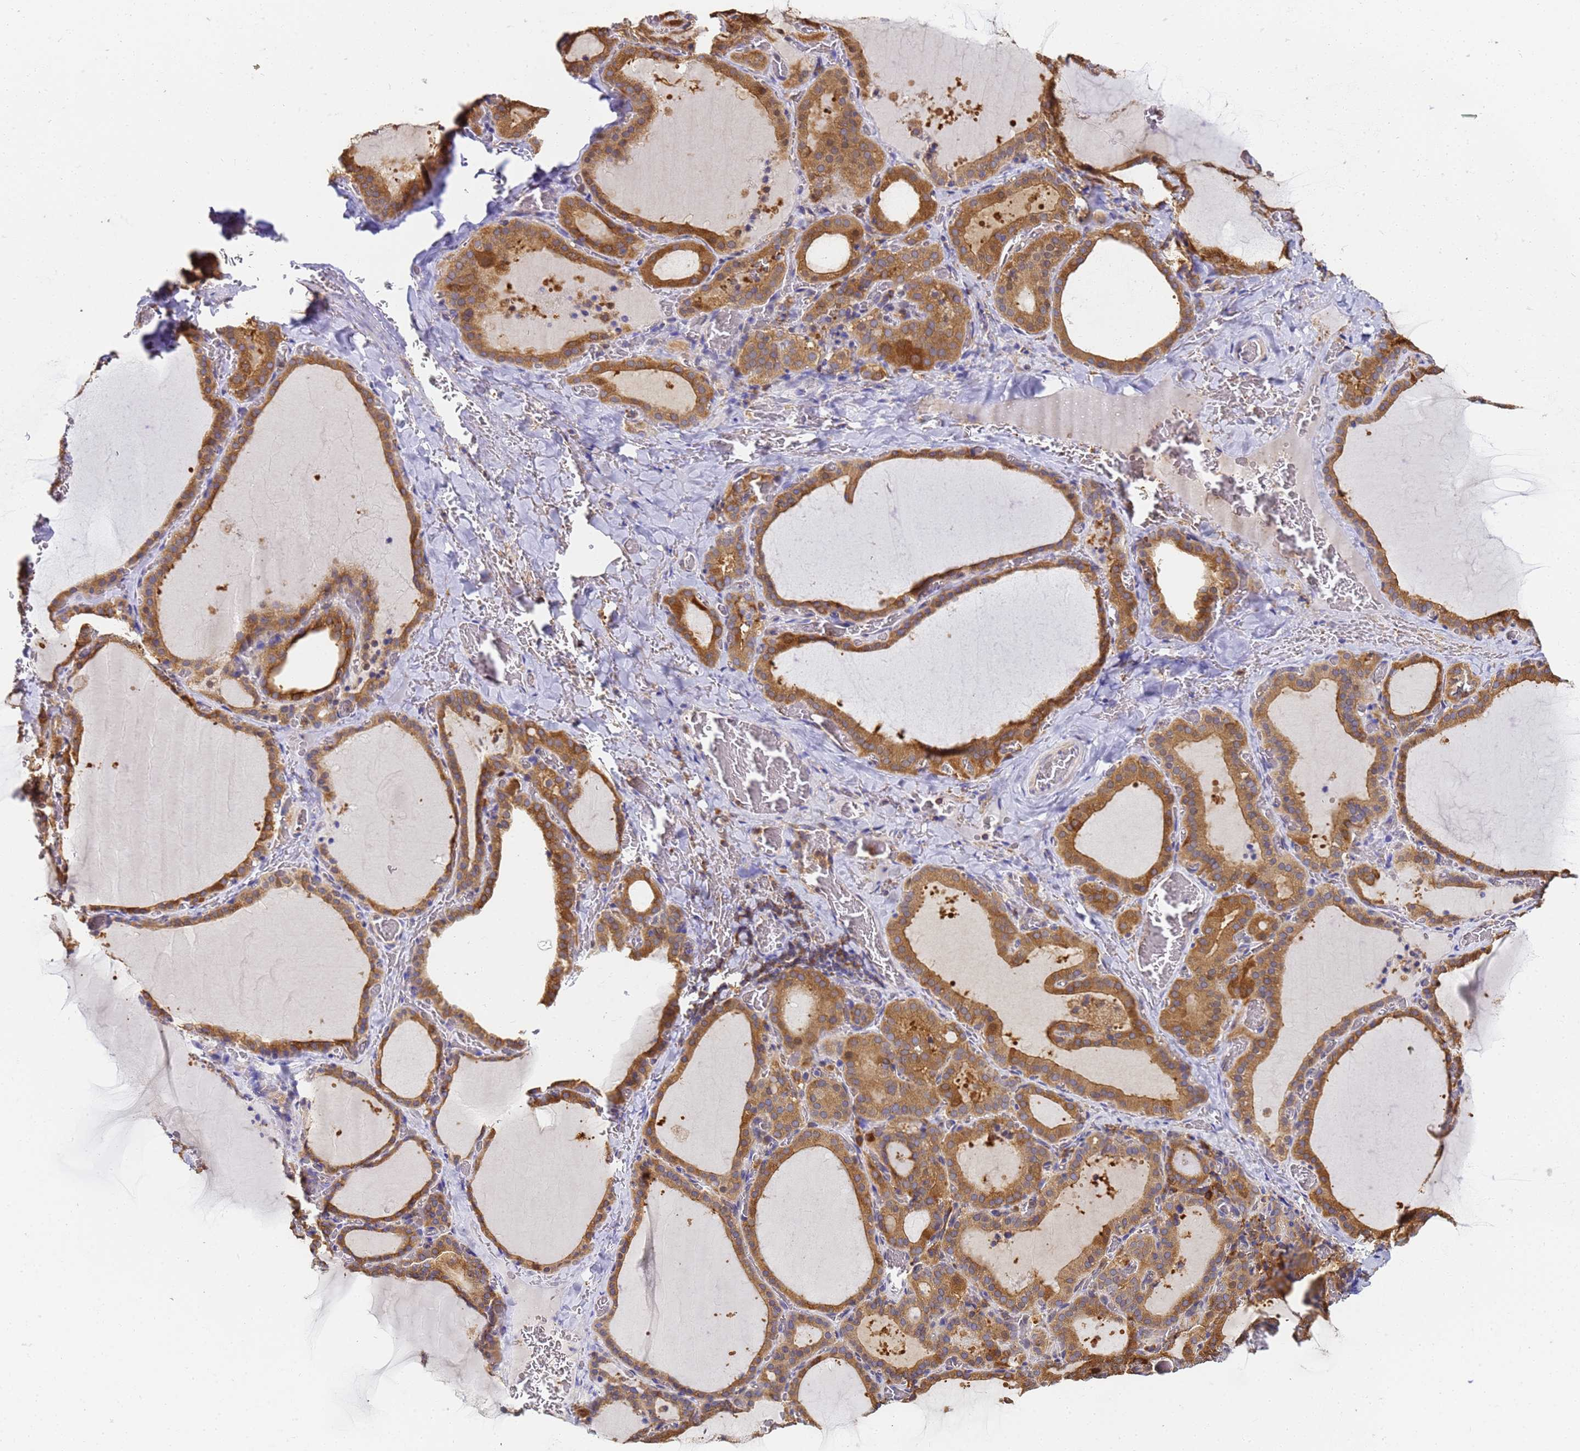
{"staining": {"intensity": "moderate", "quantity": ">75%", "location": "cytoplasmic/membranous"}, "tissue": "thyroid gland", "cell_type": "Glandular cells", "image_type": "normal", "snomed": [{"axis": "morphology", "description": "Normal tissue, NOS"}, {"axis": "topography", "description": "Thyroid gland"}], "caption": "Immunohistochemistry staining of unremarkable thyroid gland, which shows medium levels of moderate cytoplasmic/membranous positivity in approximately >75% of glandular cells indicating moderate cytoplasmic/membranous protein positivity. The staining was performed using DAB (brown) for protein detection and nuclei were counterstained in hematoxylin (blue).", "gene": "NME1", "patient": {"sex": "female", "age": 39}}